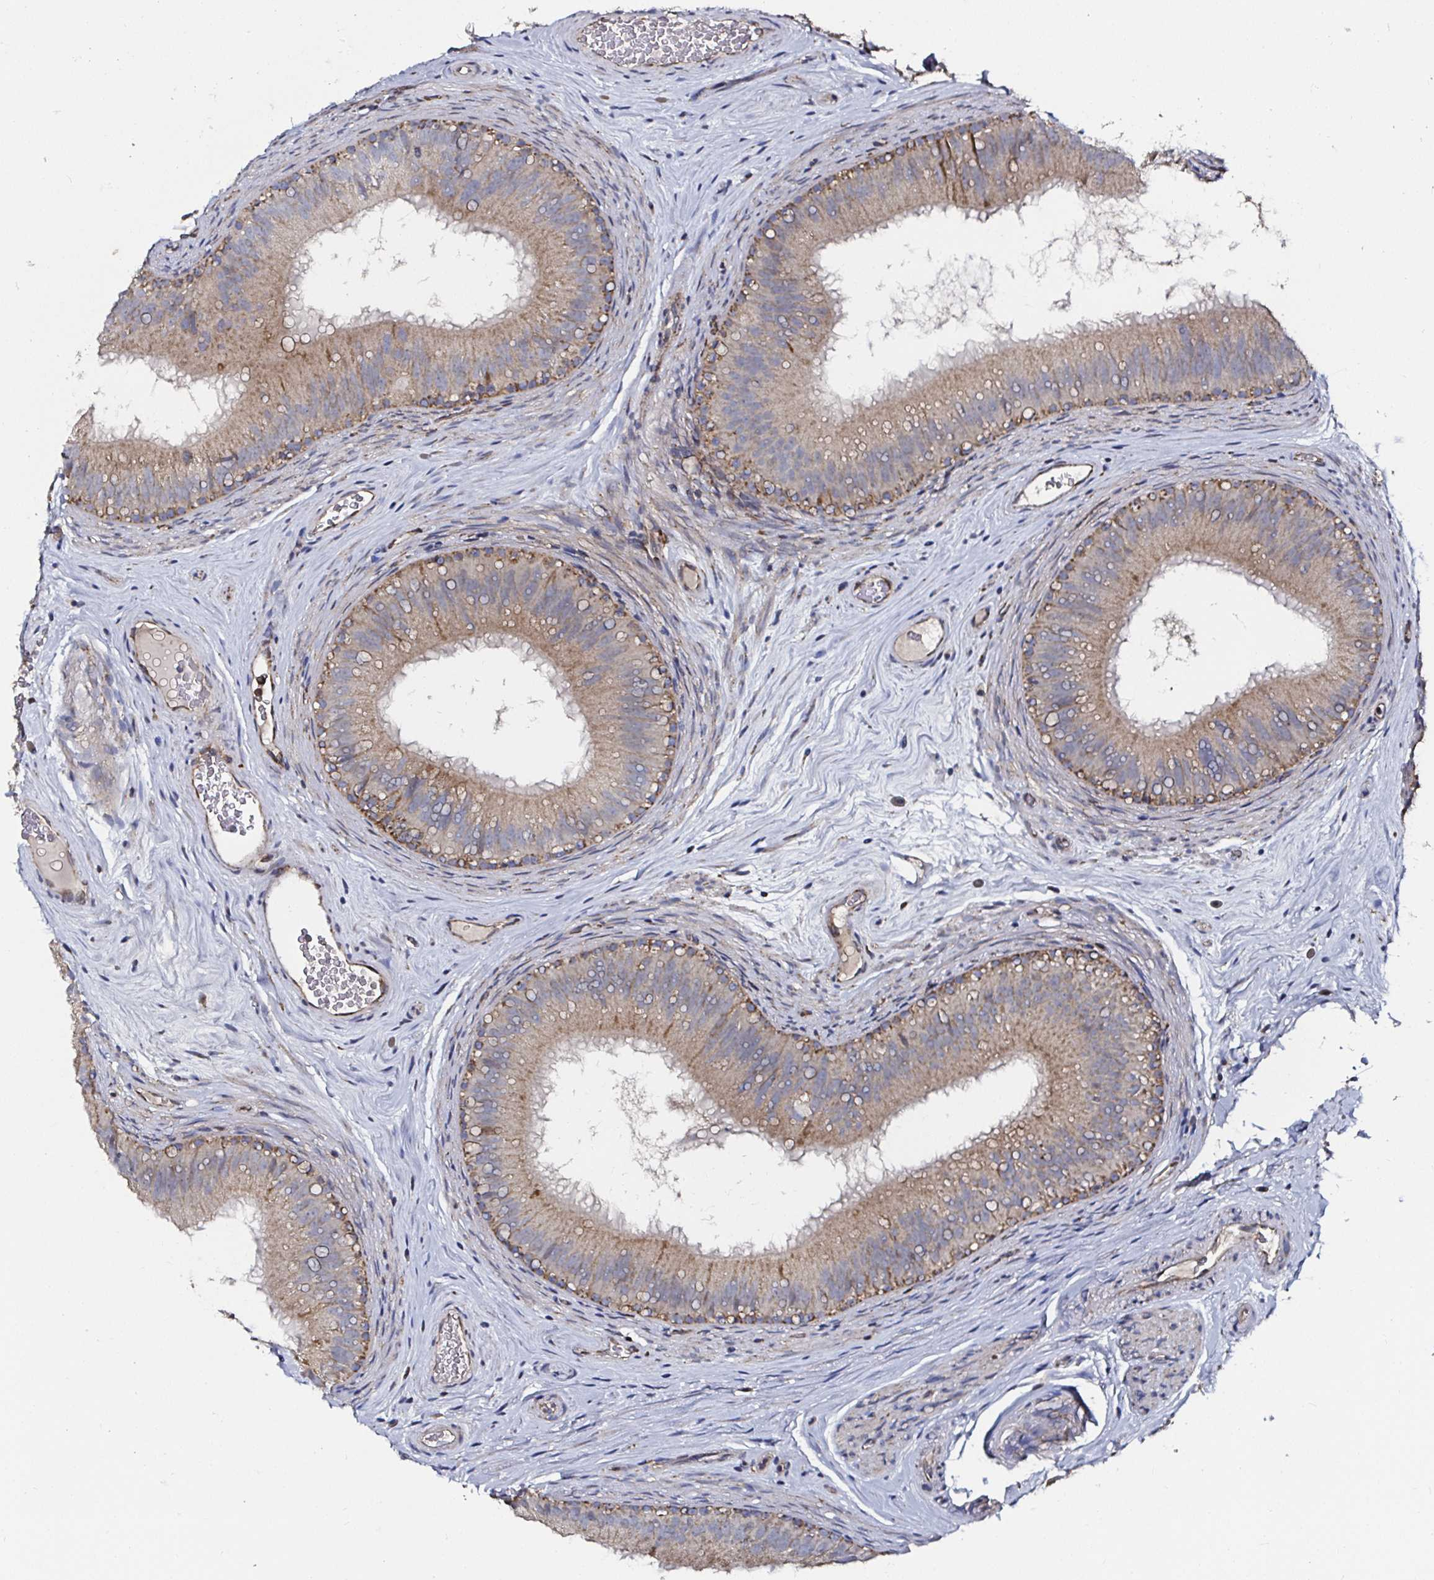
{"staining": {"intensity": "moderate", "quantity": ">75%", "location": "cytoplasmic/membranous"}, "tissue": "epididymis", "cell_type": "Glandular cells", "image_type": "normal", "snomed": [{"axis": "morphology", "description": "Normal tissue, NOS"}, {"axis": "topography", "description": "Epididymis"}], "caption": "Immunohistochemical staining of benign human epididymis shows moderate cytoplasmic/membranous protein staining in approximately >75% of glandular cells.", "gene": "ATAD3A", "patient": {"sex": "male", "age": 44}}